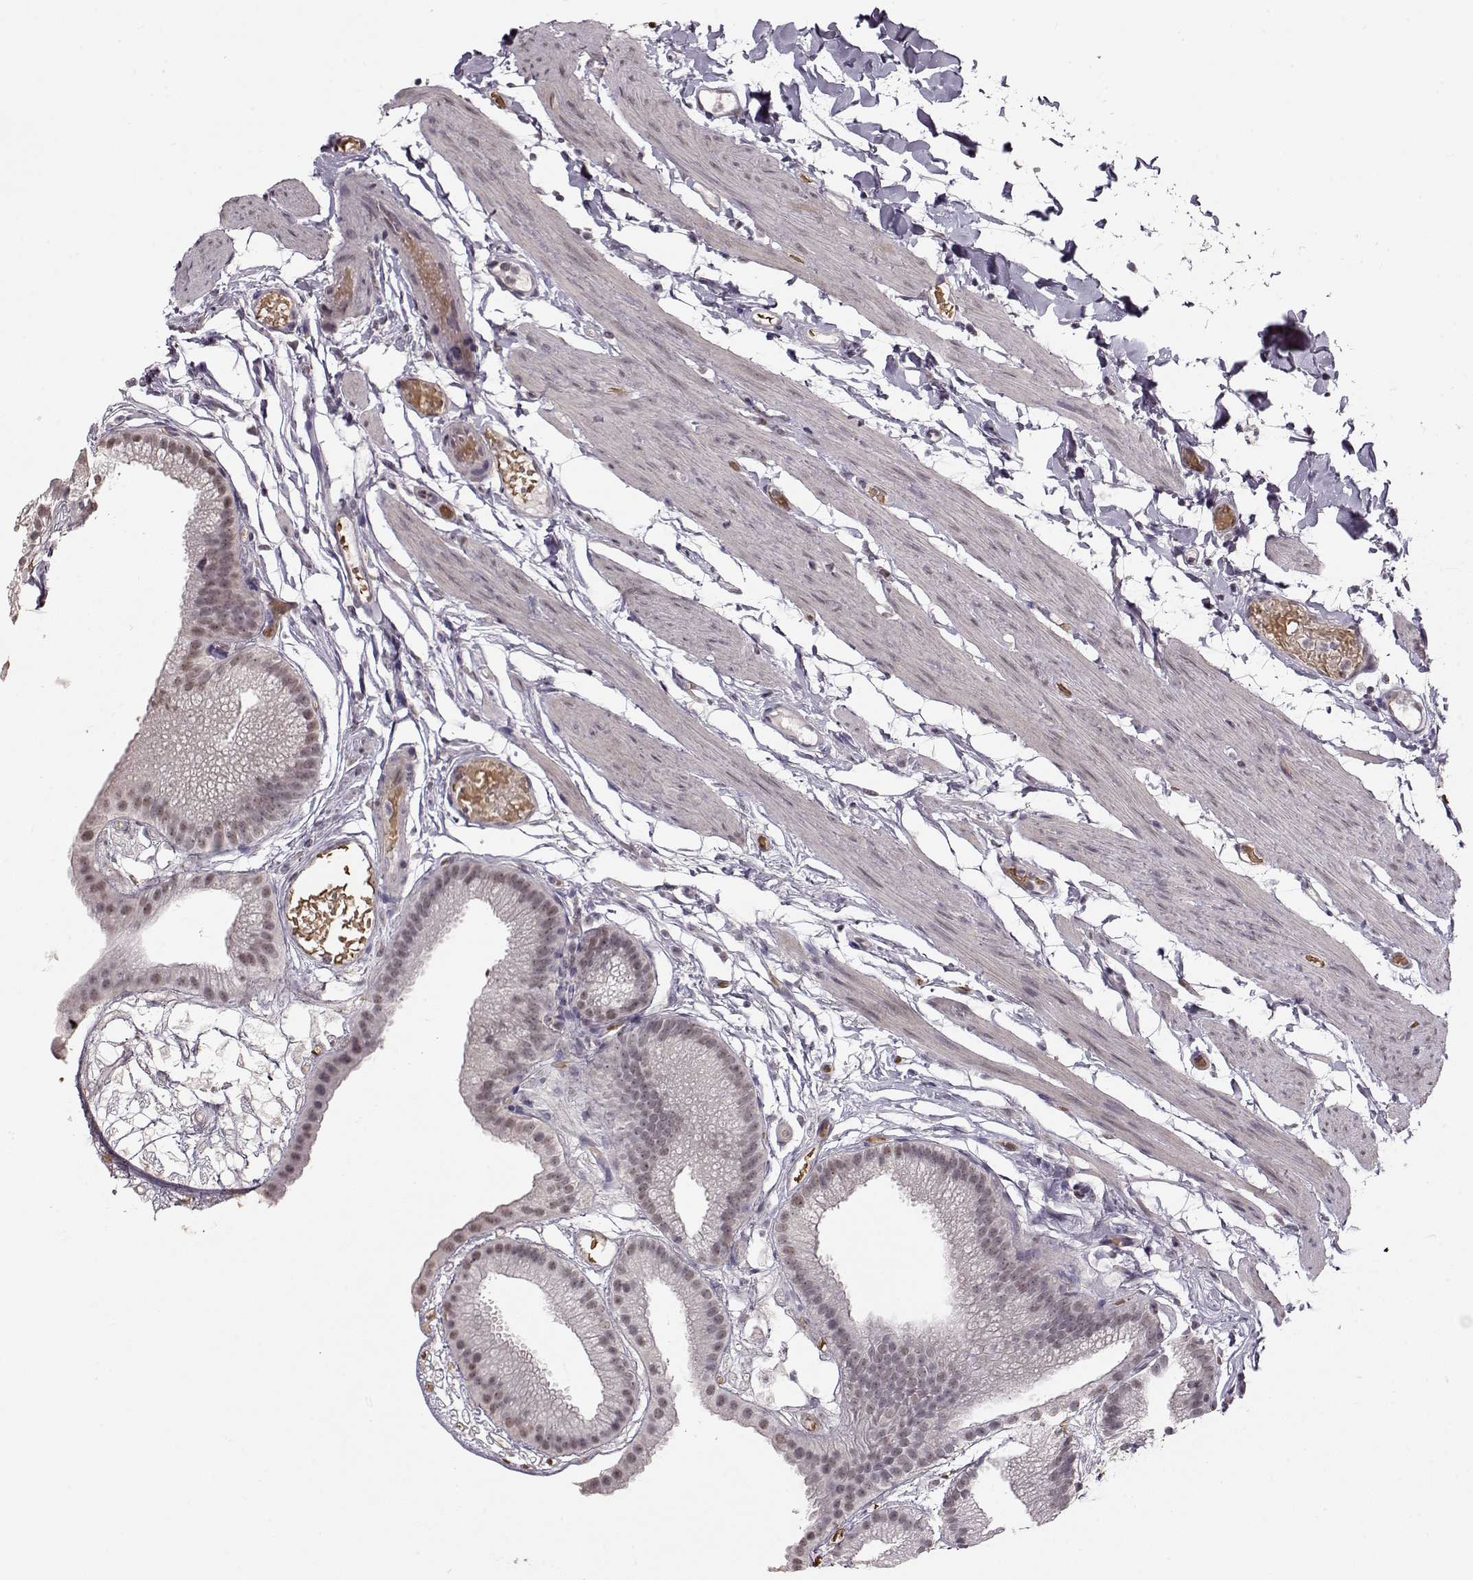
{"staining": {"intensity": "weak", "quantity": "<25%", "location": "nuclear"}, "tissue": "gallbladder", "cell_type": "Glandular cells", "image_type": "normal", "snomed": [{"axis": "morphology", "description": "Normal tissue, NOS"}, {"axis": "topography", "description": "Gallbladder"}], "caption": "An IHC photomicrograph of normal gallbladder is shown. There is no staining in glandular cells of gallbladder.", "gene": "PCP4", "patient": {"sex": "female", "age": 45}}